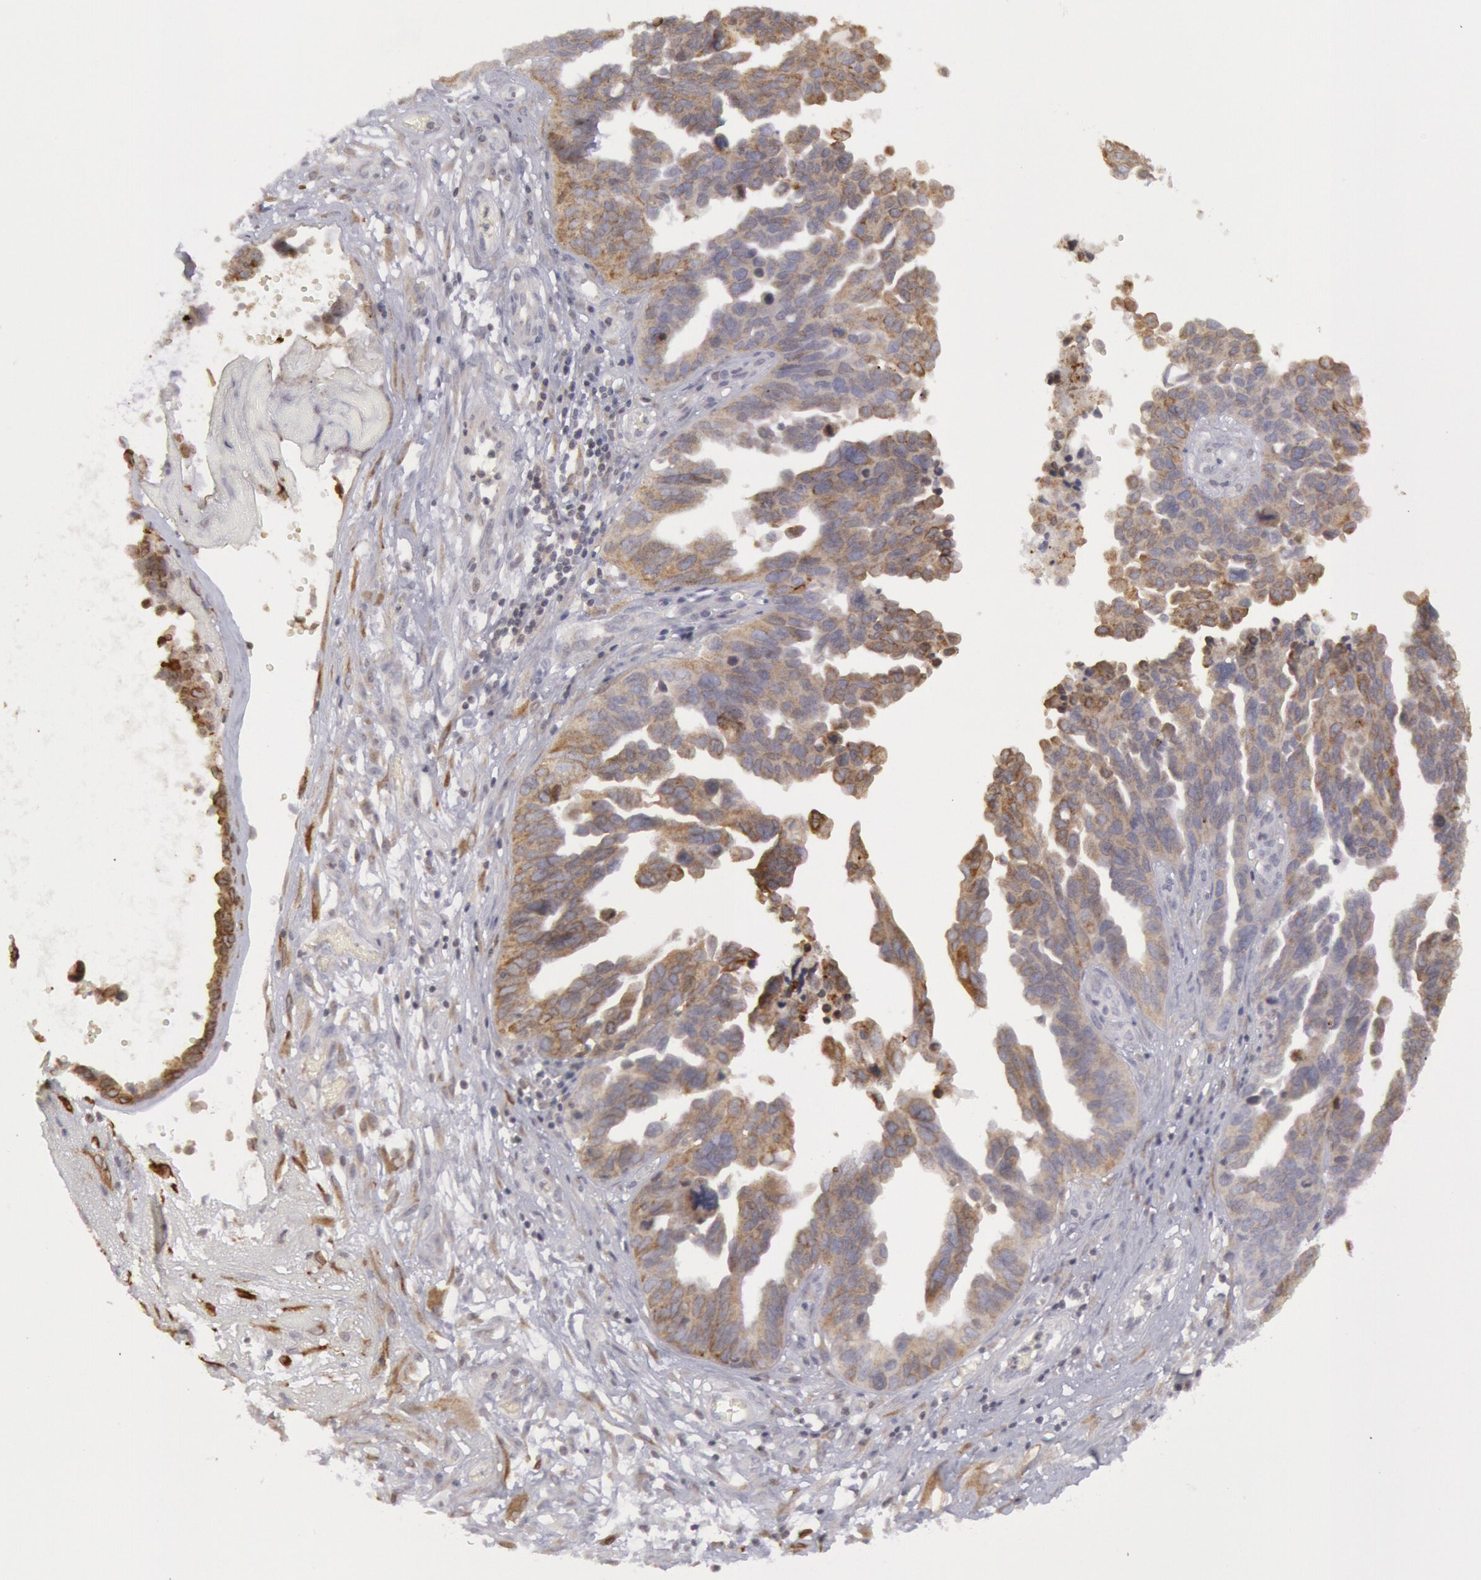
{"staining": {"intensity": "moderate", "quantity": "25%-75%", "location": "cytoplasmic/membranous"}, "tissue": "ovarian cancer", "cell_type": "Tumor cells", "image_type": "cancer", "snomed": [{"axis": "morphology", "description": "Cystadenocarcinoma, serous, NOS"}, {"axis": "topography", "description": "Ovary"}], "caption": "Serous cystadenocarcinoma (ovarian) tissue demonstrates moderate cytoplasmic/membranous expression in about 25%-75% of tumor cells, visualized by immunohistochemistry. (DAB = brown stain, brightfield microscopy at high magnification).", "gene": "PTGS2", "patient": {"sex": "female", "age": 64}}